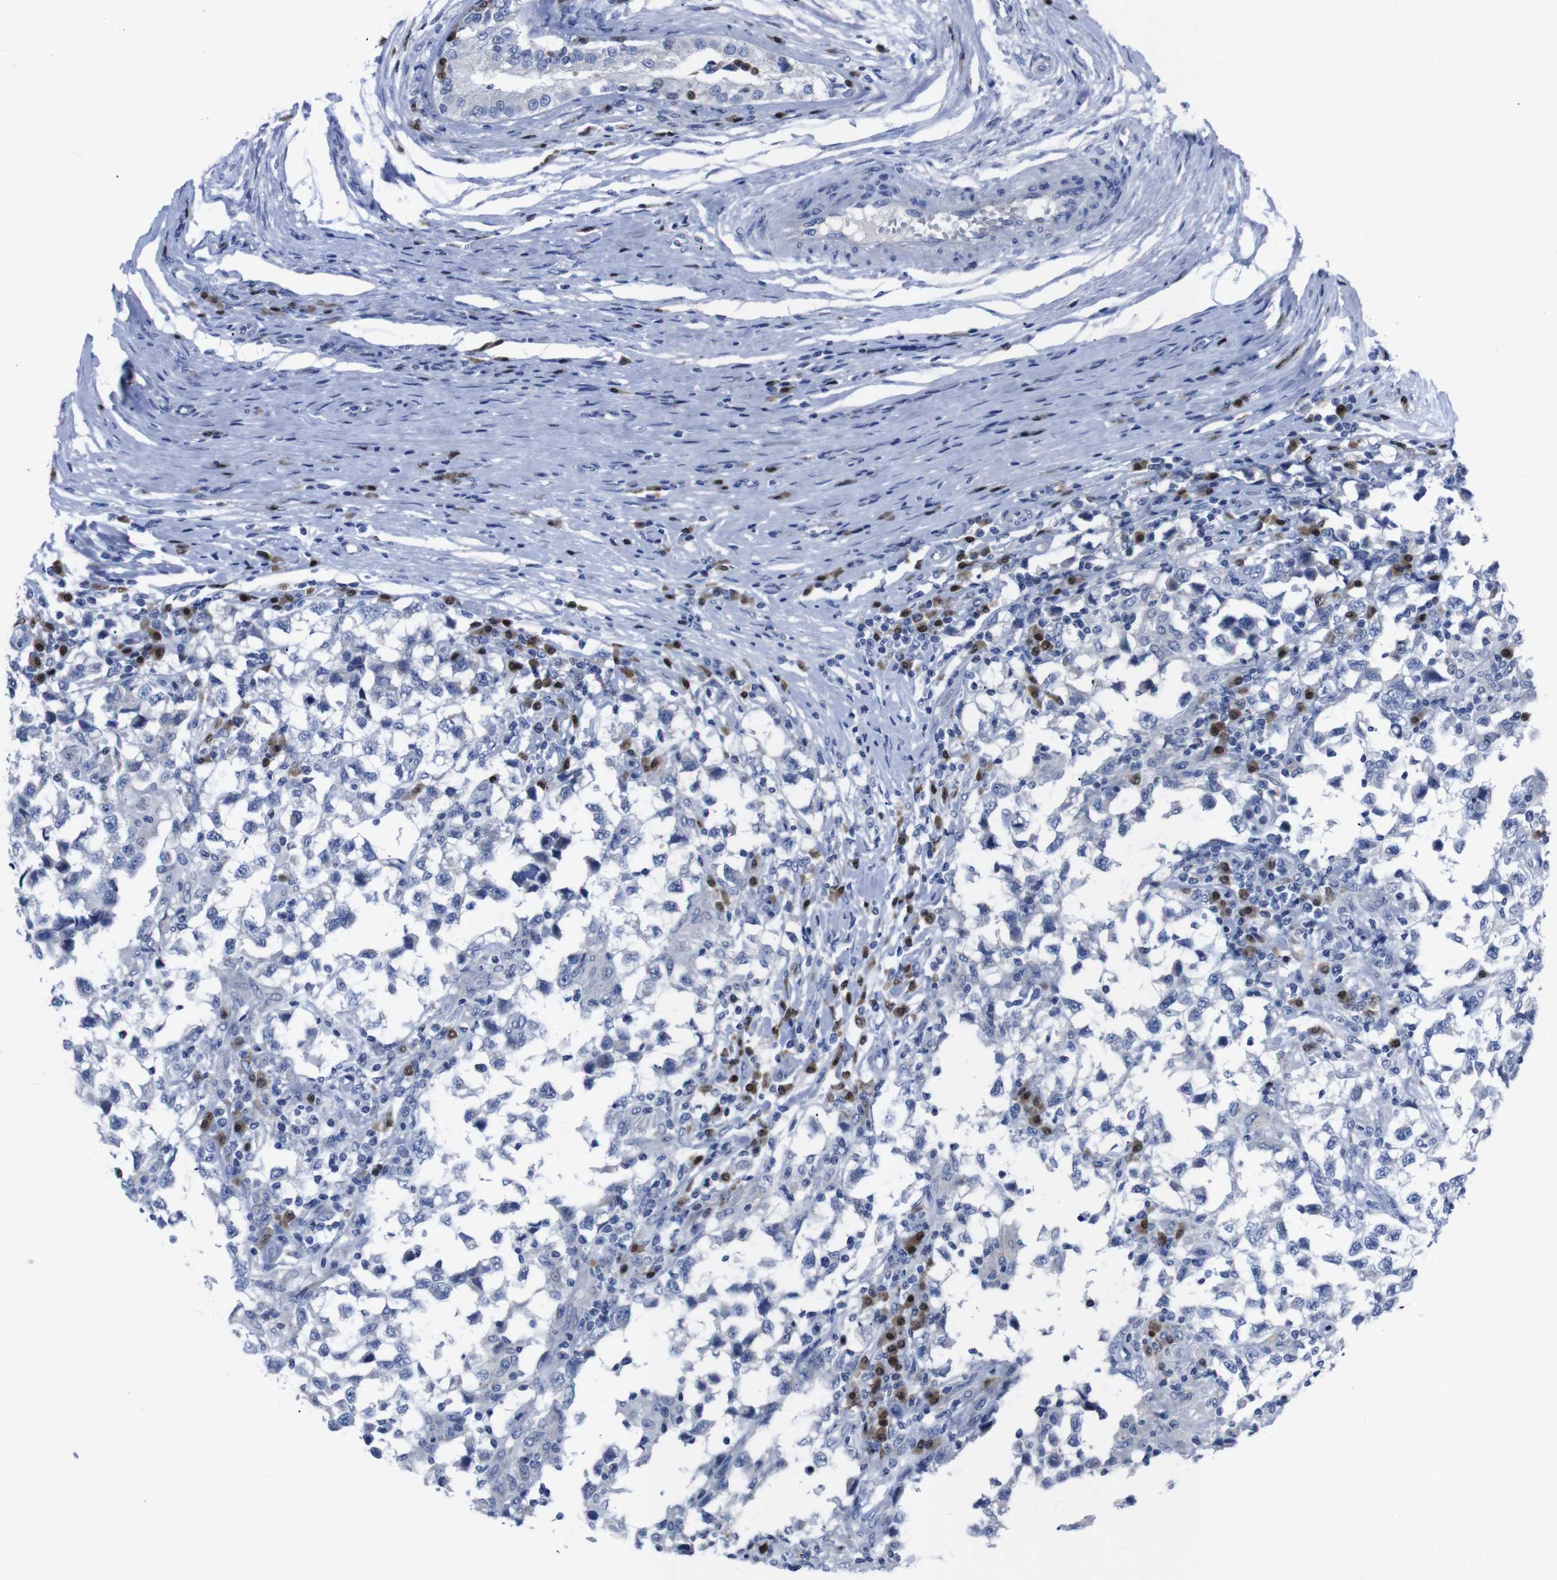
{"staining": {"intensity": "negative", "quantity": "none", "location": "none"}, "tissue": "testis cancer", "cell_type": "Tumor cells", "image_type": "cancer", "snomed": [{"axis": "morphology", "description": "Carcinoma, Embryonal, NOS"}, {"axis": "topography", "description": "Testis"}], "caption": "This is an immunohistochemistry (IHC) photomicrograph of testis embryonal carcinoma. There is no positivity in tumor cells.", "gene": "IRF4", "patient": {"sex": "male", "age": 21}}